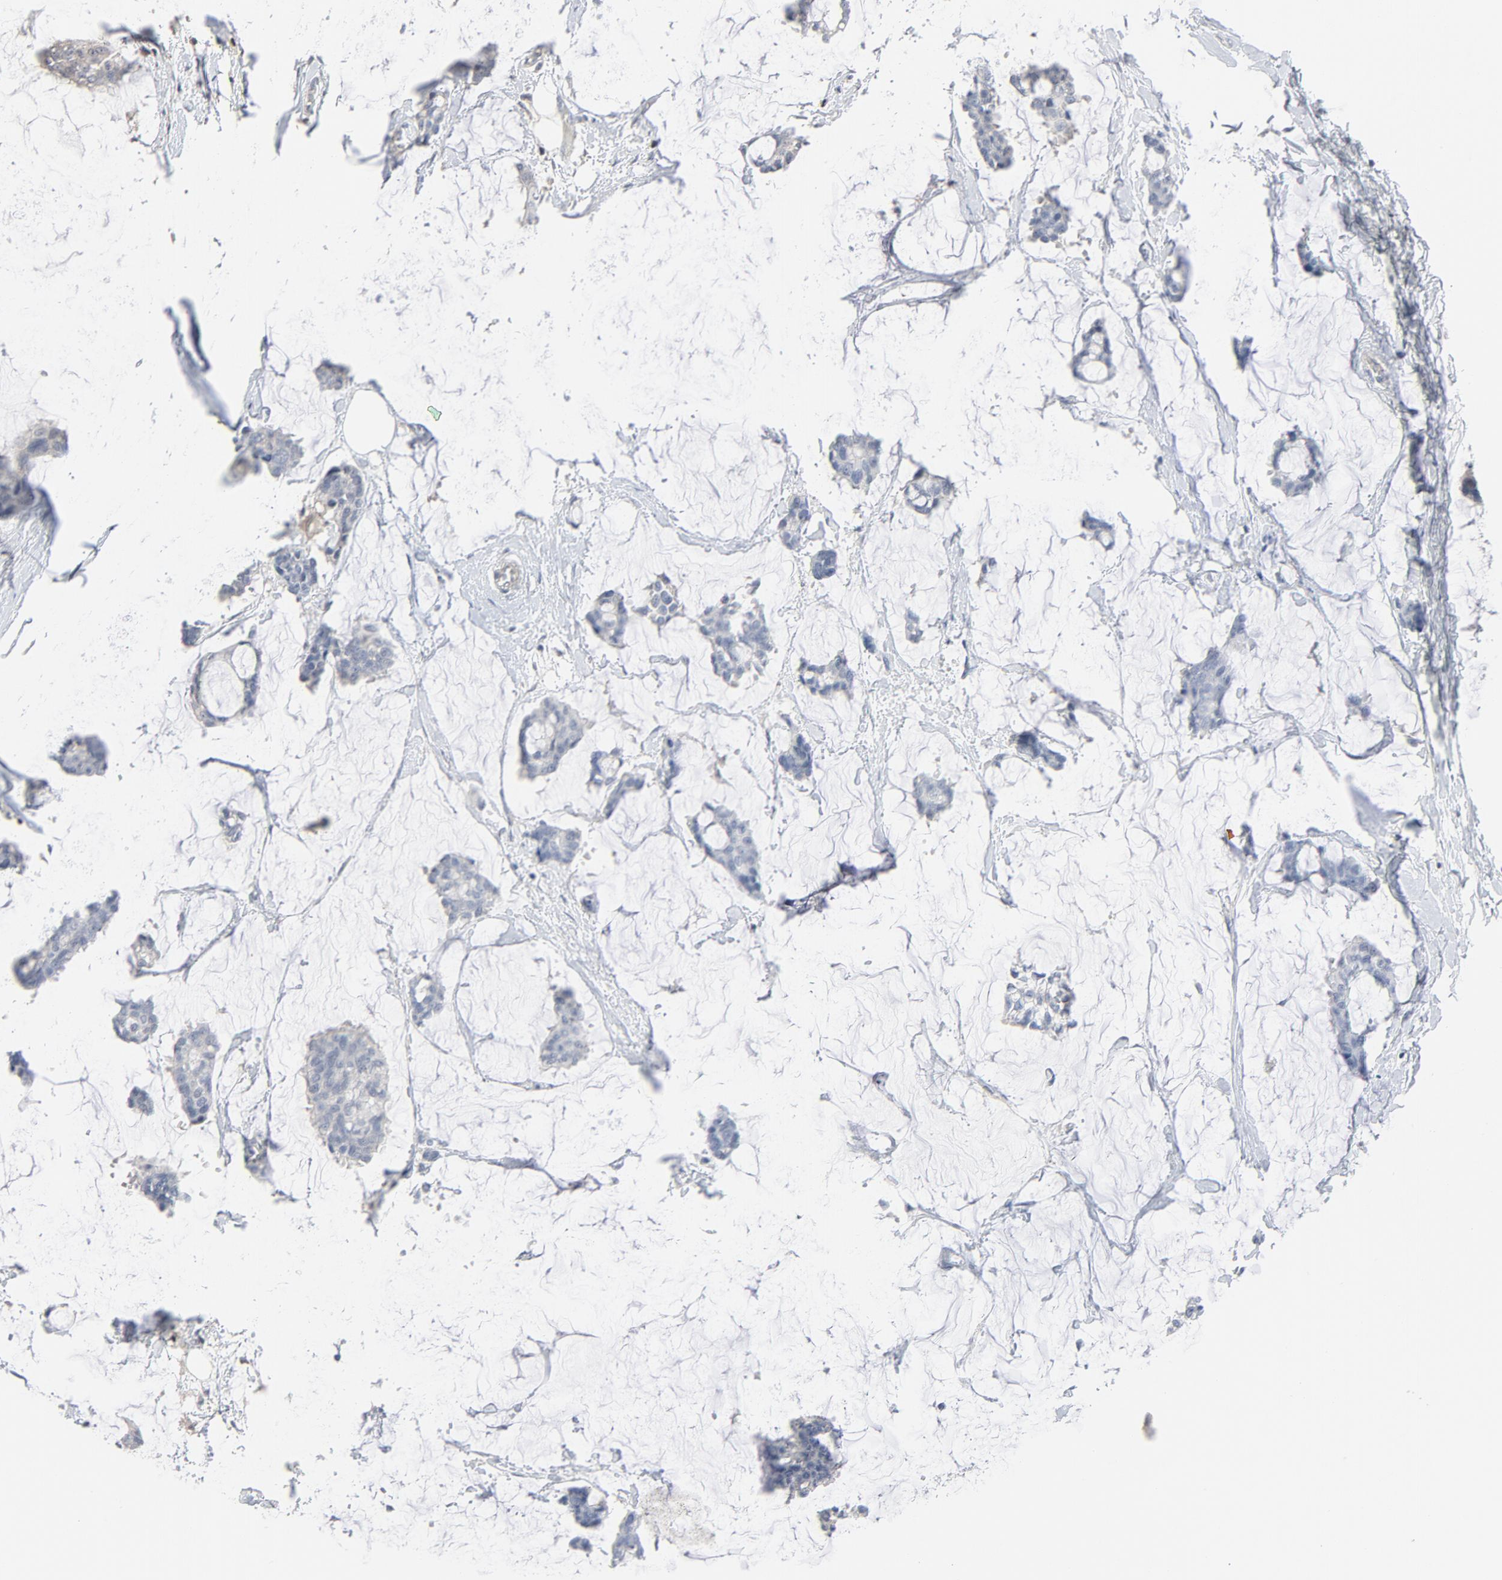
{"staining": {"intensity": "weak", "quantity": ">75%", "location": "cytoplasmic/membranous"}, "tissue": "breast cancer", "cell_type": "Tumor cells", "image_type": "cancer", "snomed": [{"axis": "morphology", "description": "Duct carcinoma"}, {"axis": "topography", "description": "Breast"}], "caption": "A brown stain shows weak cytoplasmic/membranous expression of a protein in human infiltrating ductal carcinoma (breast) tumor cells.", "gene": "TRADD", "patient": {"sex": "female", "age": 93}}